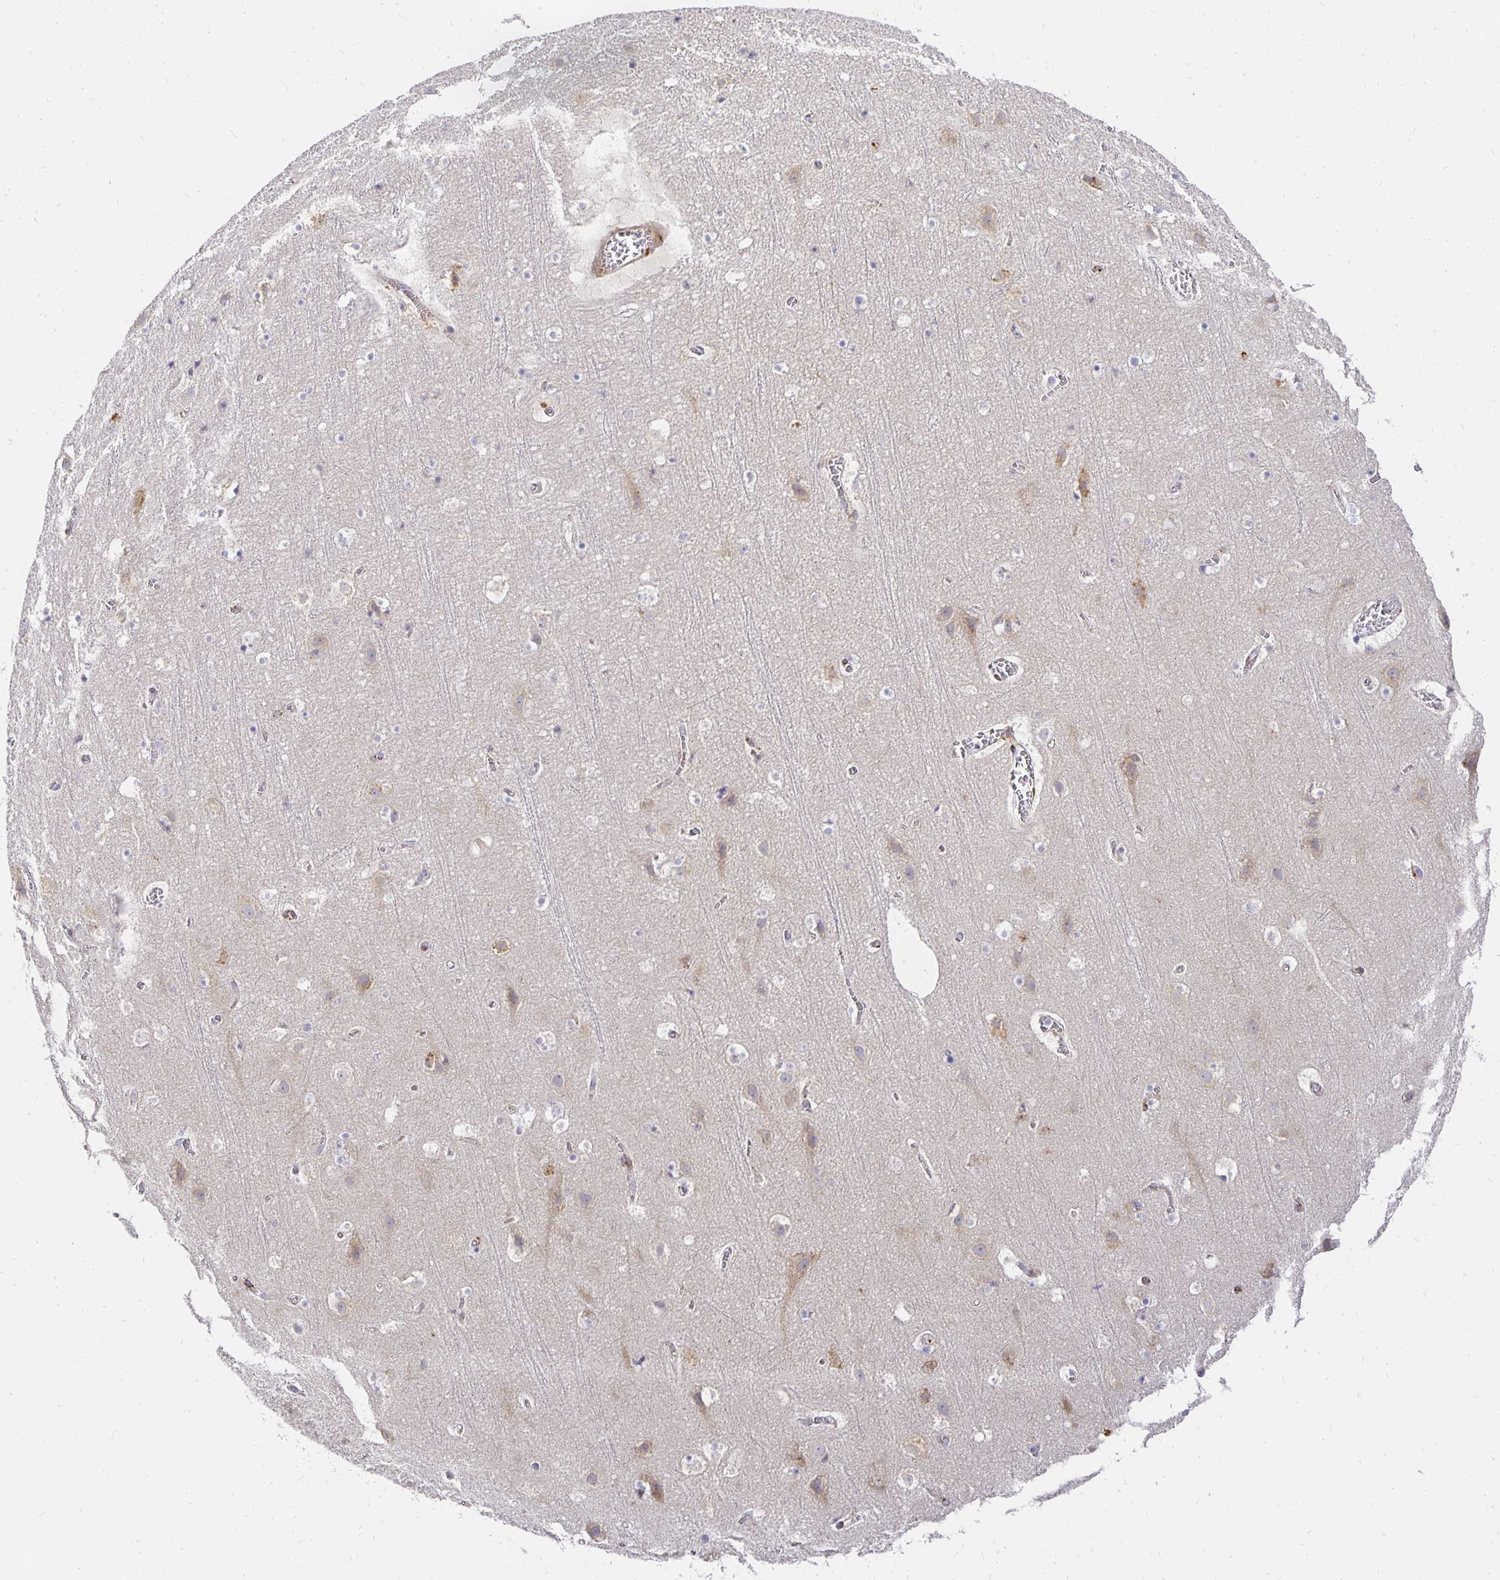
{"staining": {"intensity": "negative", "quantity": "none", "location": "none"}, "tissue": "cerebral cortex", "cell_type": "Endothelial cells", "image_type": "normal", "snomed": [{"axis": "morphology", "description": "Normal tissue, NOS"}, {"axis": "topography", "description": "Cerebral cortex"}], "caption": "This is a photomicrograph of IHC staining of unremarkable cerebral cortex, which shows no expression in endothelial cells.", "gene": "PLOD1", "patient": {"sex": "female", "age": 42}}